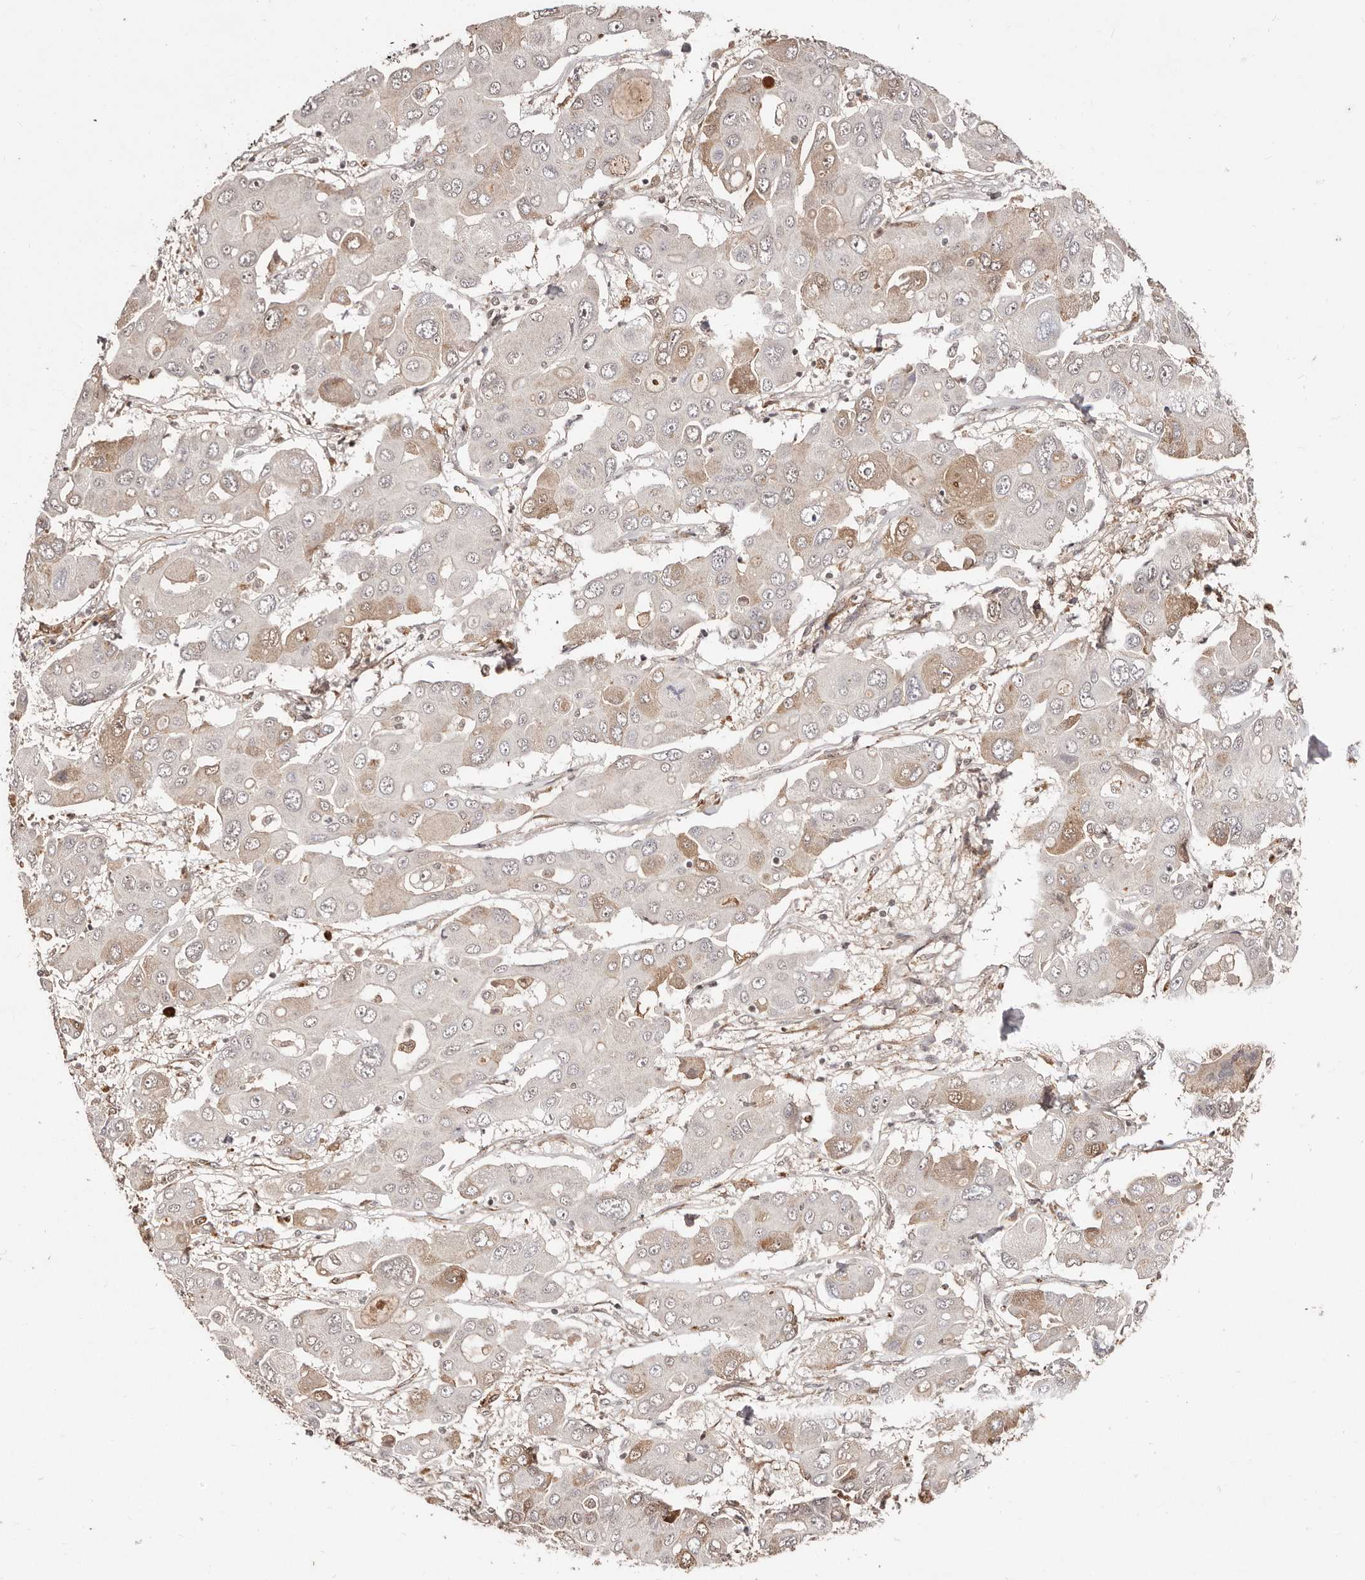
{"staining": {"intensity": "moderate", "quantity": "<25%", "location": "cytoplasmic/membranous"}, "tissue": "liver cancer", "cell_type": "Tumor cells", "image_type": "cancer", "snomed": [{"axis": "morphology", "description": "Cholangiocarcinoma"}, {"axis": "topography", "description": "Liver"}], "caption": "There is low levels of moderate cytoplasmic/membranous positivity in tumor cells of liver cancer (cholangiocarcinoma), as demonstrated by immunohistochemical staining (brown color).", "gene": "BICRAL", "patient": {"sex": "male", "age": 67}}